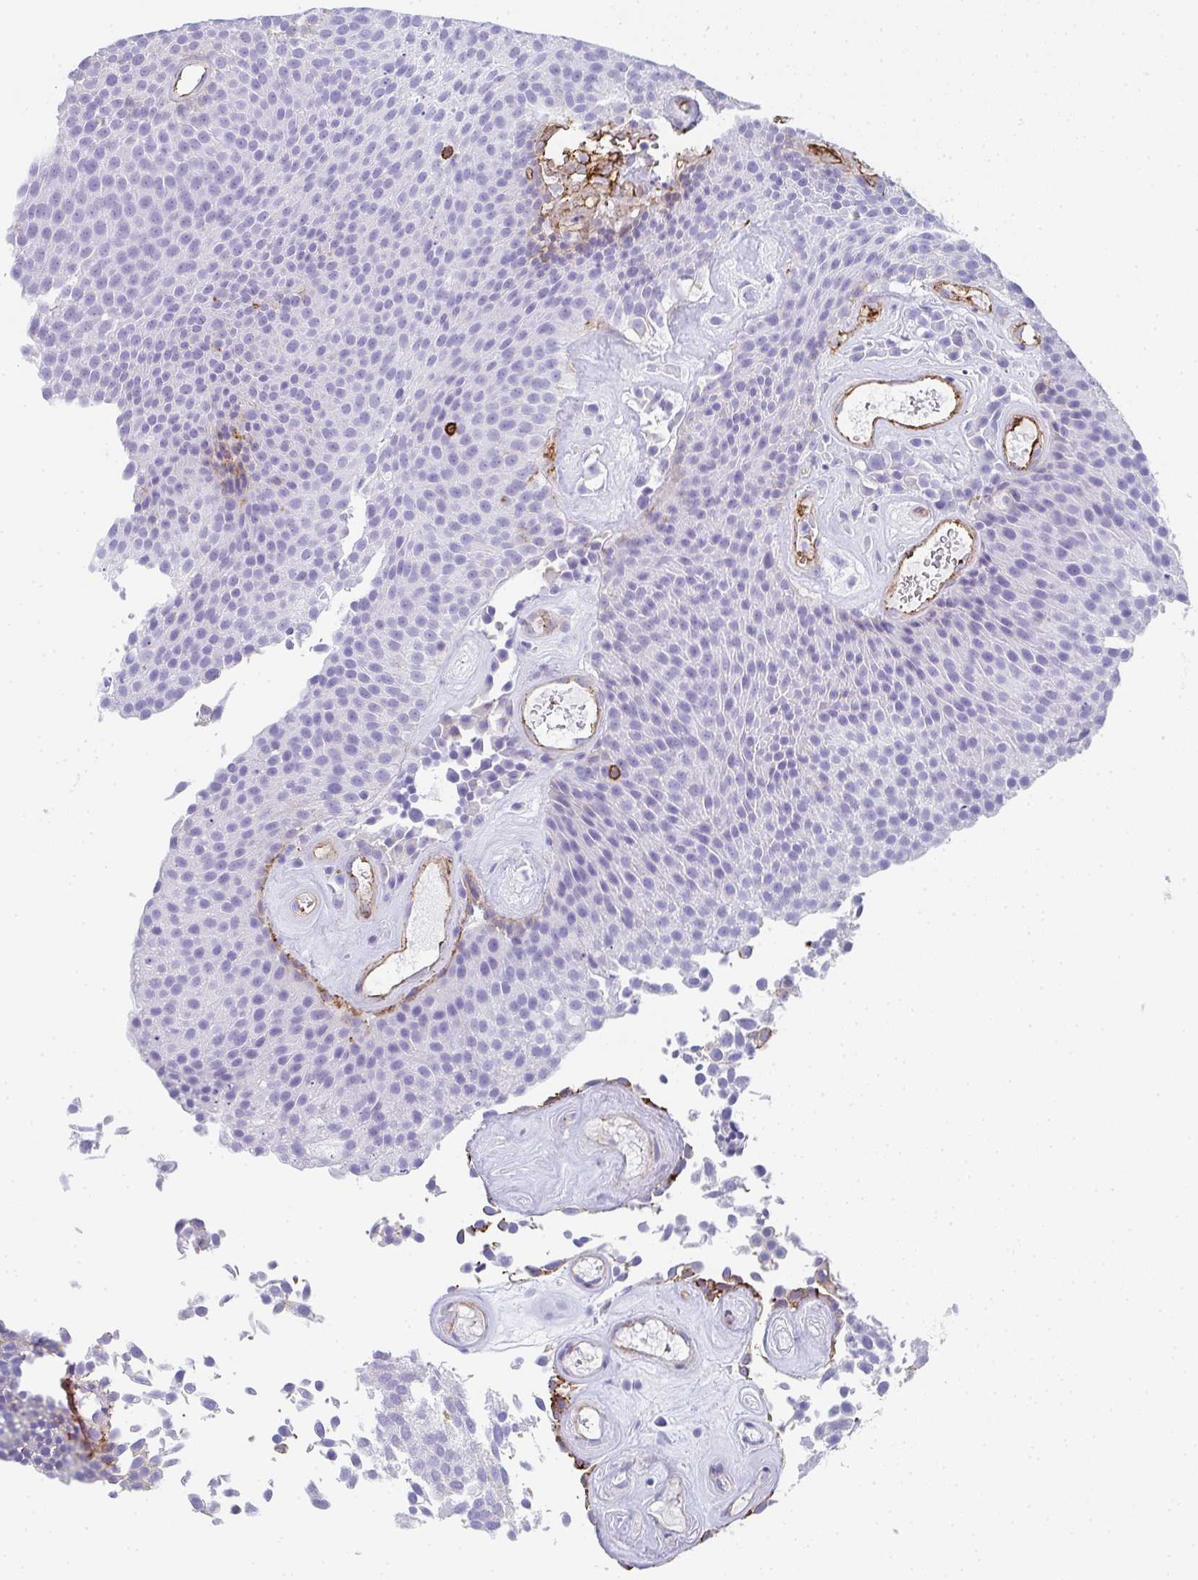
{"staining": {"intensity": "negative", "quantity": "none", "location": "none"}, "tissue": "urothelial cancer", "cell_type": "Tumor cells", "image_type": "cancer", "snomed": [{"axis": "morphology", "description": "Urothelial carcinoma, Low grade"}, {"axis": "topography", "description": "Urinary bladder"}], "caption": "Immunohistochemistry of human urothelial cancer demonstrates no staining in tumor cells.", "gene": "DBN1", "patient": {"sex": "female", "age": 79}}